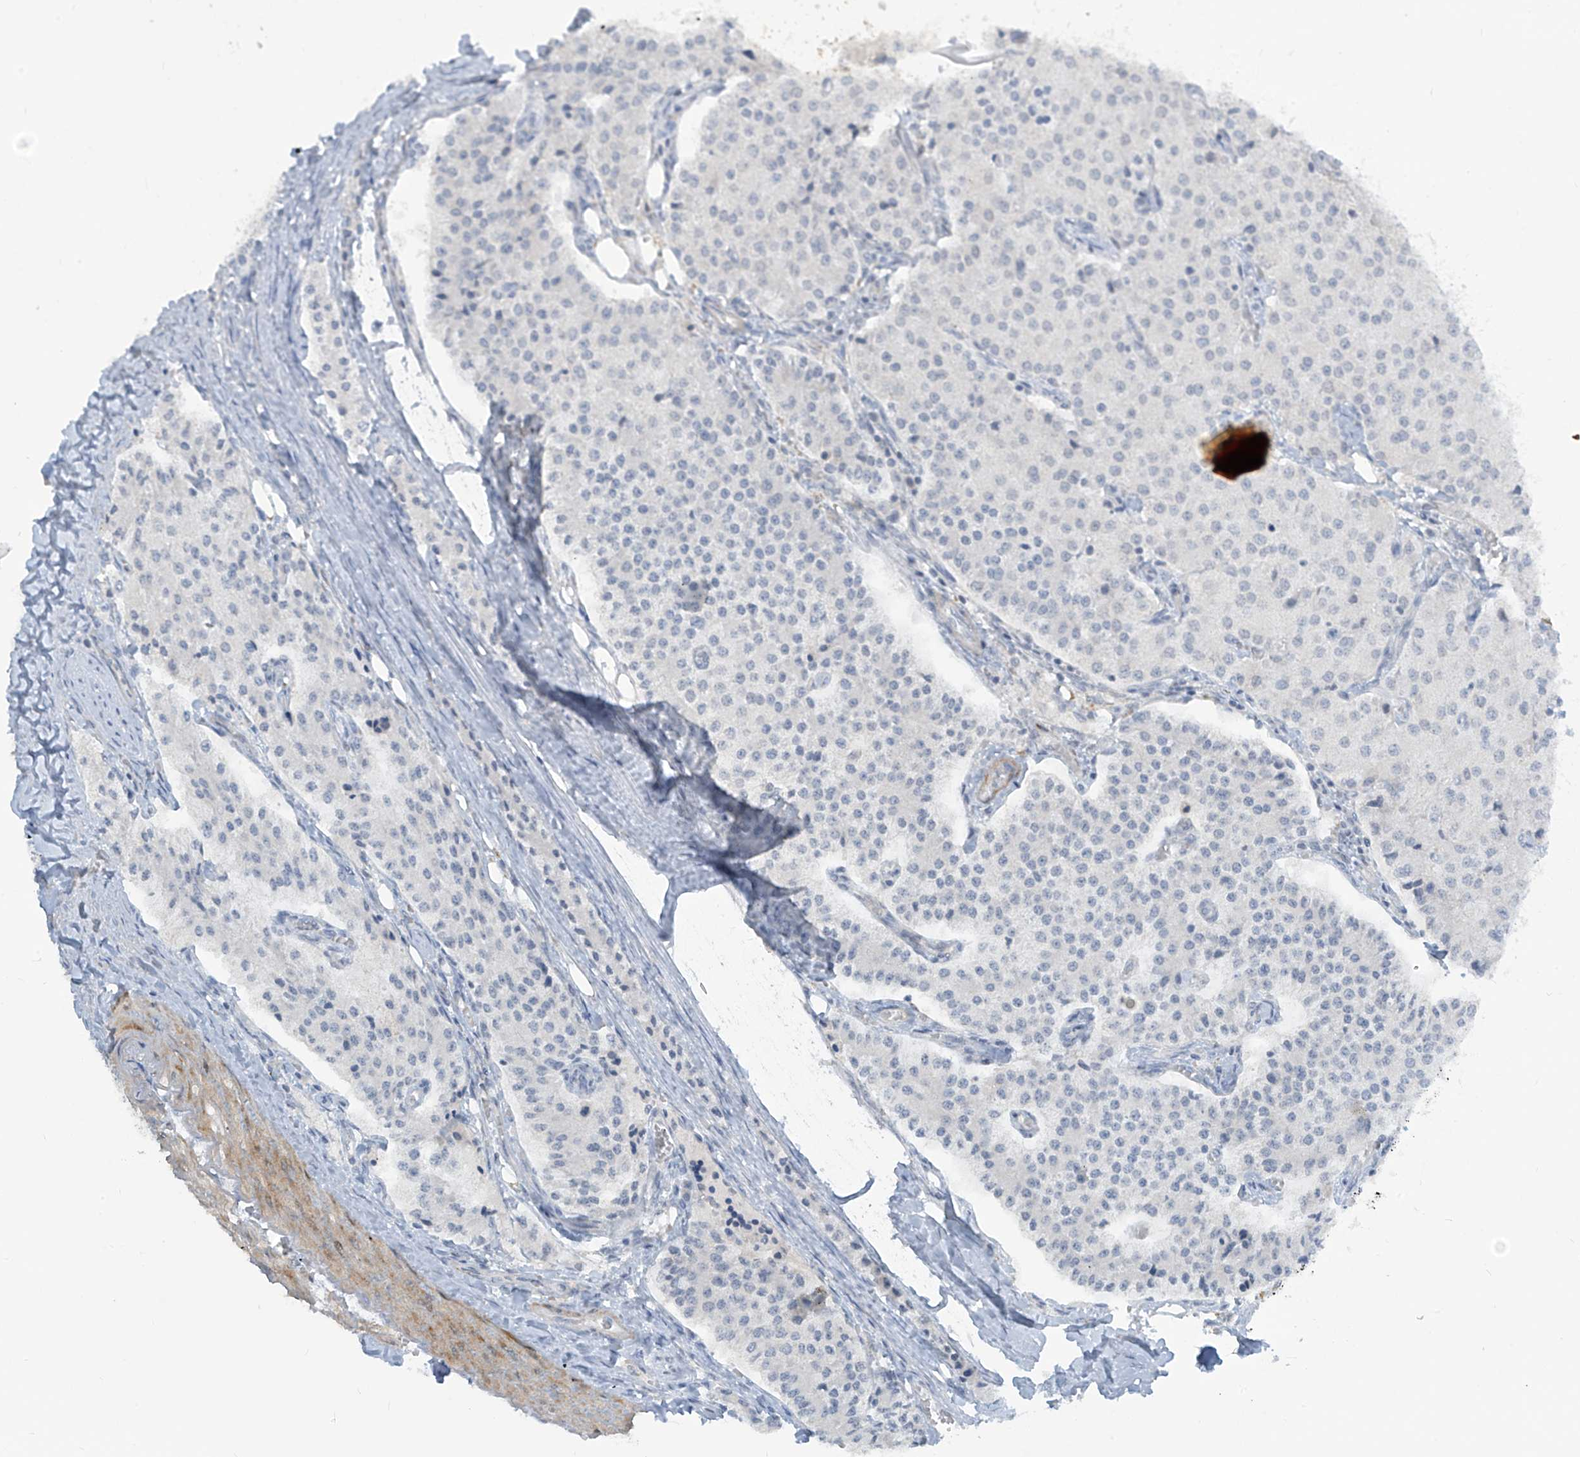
{"staining": {"intensity": "negative", "quantity": "none", "location": "none"}, "tissue": "carcinoid", "cell_type": "Tumor cells", "image_type": "cancer", "snomed": [{"axis": "morphology", "description": "Carcinoid, malignant, NOS"}, {"axis": "topography", "description": "Colon"}], "caption": "Immunohistochemistry (IHC) micrograph of human malignant carcinoid stained for a protein (brown), which demonstrates no staining in tumor cells.", "gene": "METAP1D", "patient": {"sex": "female", "age": 52}}